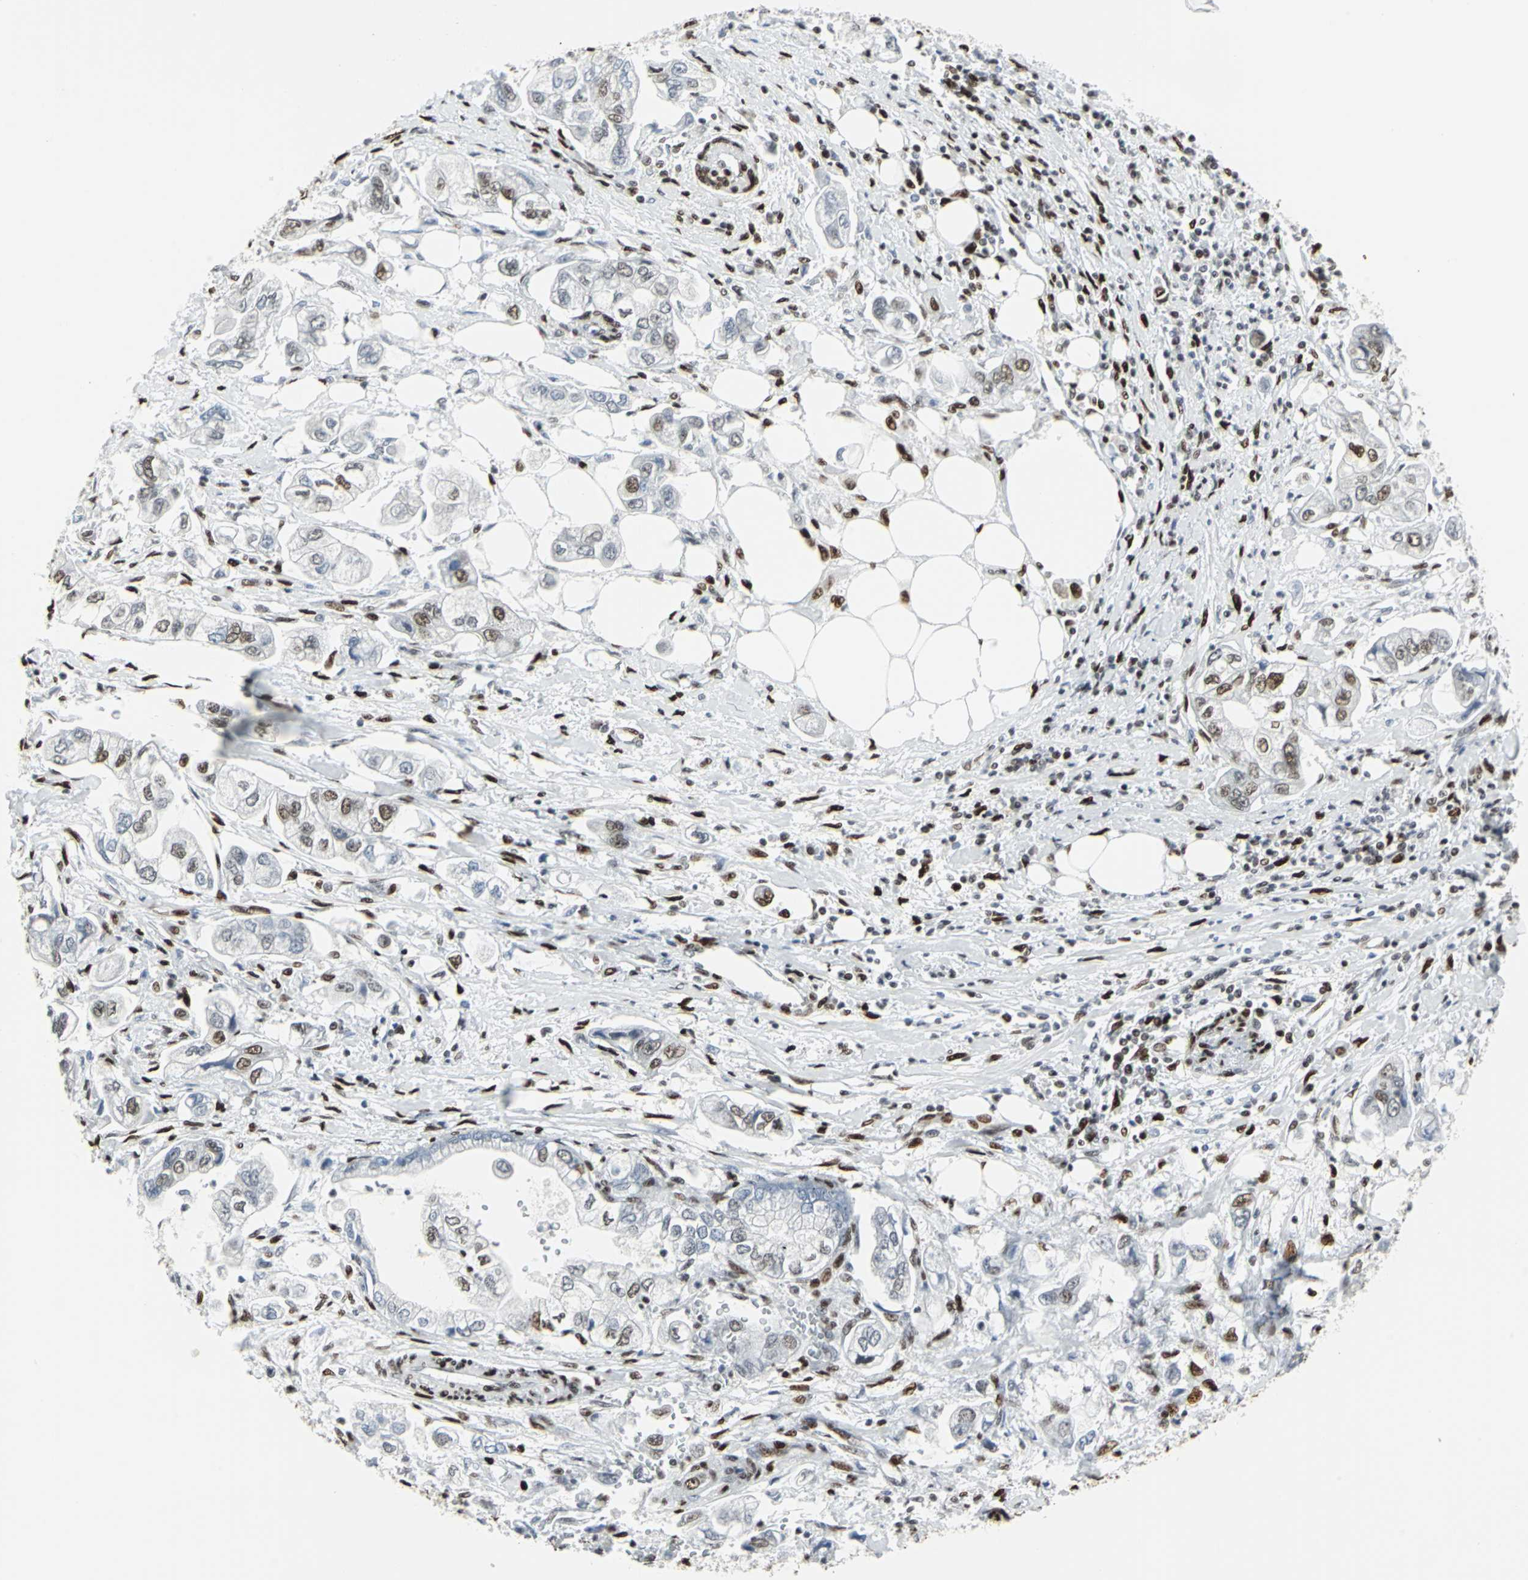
{"staining": {"intensity": "strong", "quantity": "25%-75%", "location": "nuclear"}, "tissue": "stomach cancer", "cell_type": "Tumor cells", "image_type": "cancer", "snomed": [{"axis": "morphology", "description": "Adenocarcinoma, NOS"}, {"axis": "topography", "description": "Stomach"}], "caption": "Stomach cancer tissue shows strong nuclear positivity in about 25%-75% of tumor cells, visualized by immunohistochemistry.", "gene": "HDAC2", "patient": {"sex": "male", "age": 62}}